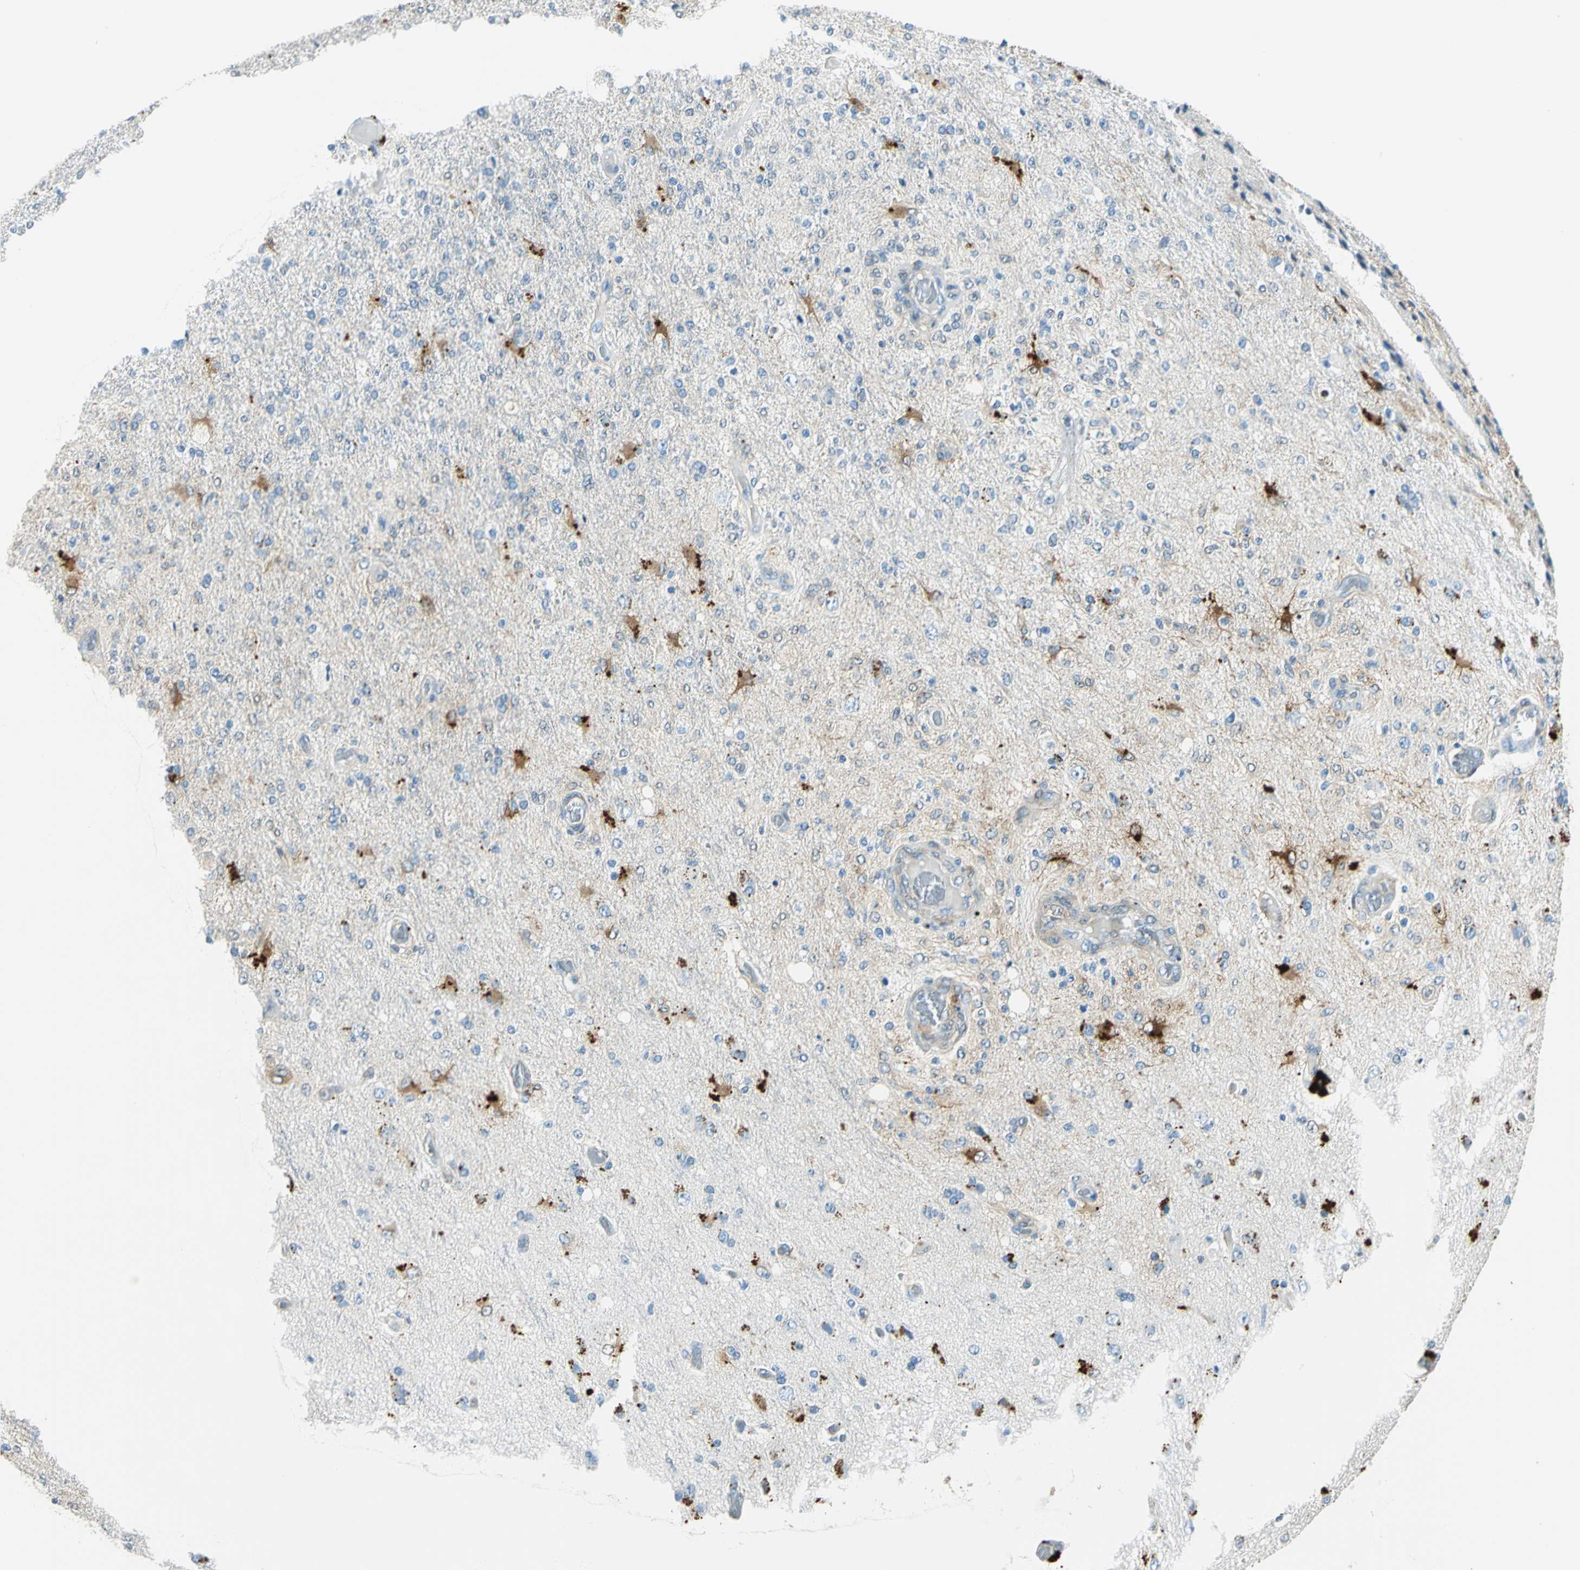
{"staining": {"intensity": "negative", "quantity": "none", "location": "none"}, "tissue": "glioma", "cell_type": "Tumor cells", "image_type": "cancer", "snomed": [{"axis": "morphology", "description": "Normal tissue, NOS"}, {"axis": "morphology", "description": "Glioma, malignant, High grade"}, {"axis": "topography", "description": "Cerebral cortex"}], "caption": "A histopathology image of human malignant high-grade glioma is negative for staining in tumor cells.", "gene": "HSPB1", "patient": {"sex": "male", "age": 77}}